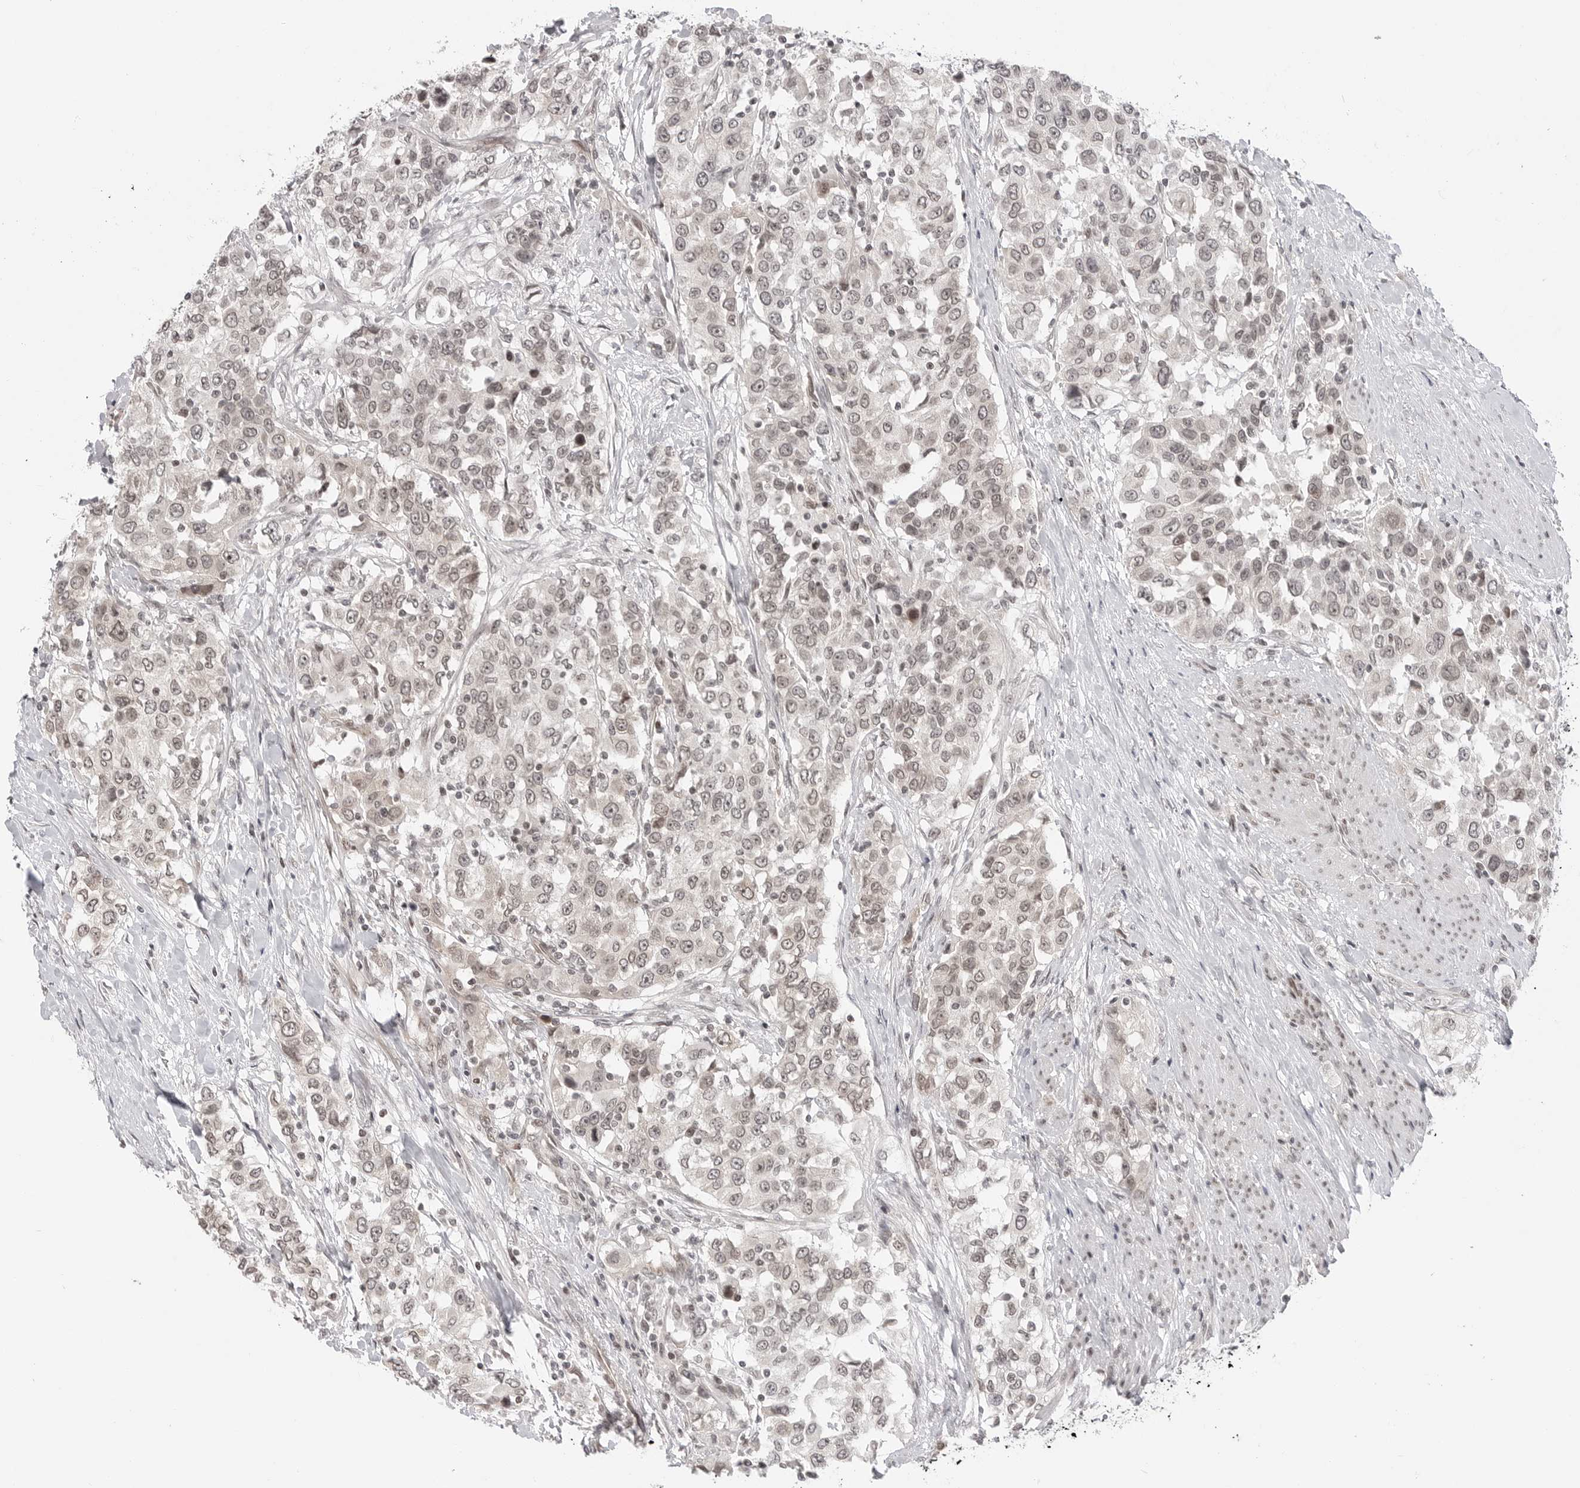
{"staining": {"intensity": "weak", "quantity": "25%-75%", "location": "nuclear"}, "tissue": "urothelial cancer", "cell_type": "Tumor cells", "image_type": "cancer", "snomed": [{"axis": "morphology", "description": "Urothelial carcinoma, High grade"}, {"axis": "topography", "description": "Urinary bladder"}], "caption": "Immunohistochemistry image of neoplastic tissue: urothelial cancer stained using IHC reveals low levels of weak protein expression localized specifically in the nuclear of tumor cells, appearing as a nuclear brown color.", "gene": "C8orf33", "patient": {"sex": "female", "age": 80}}